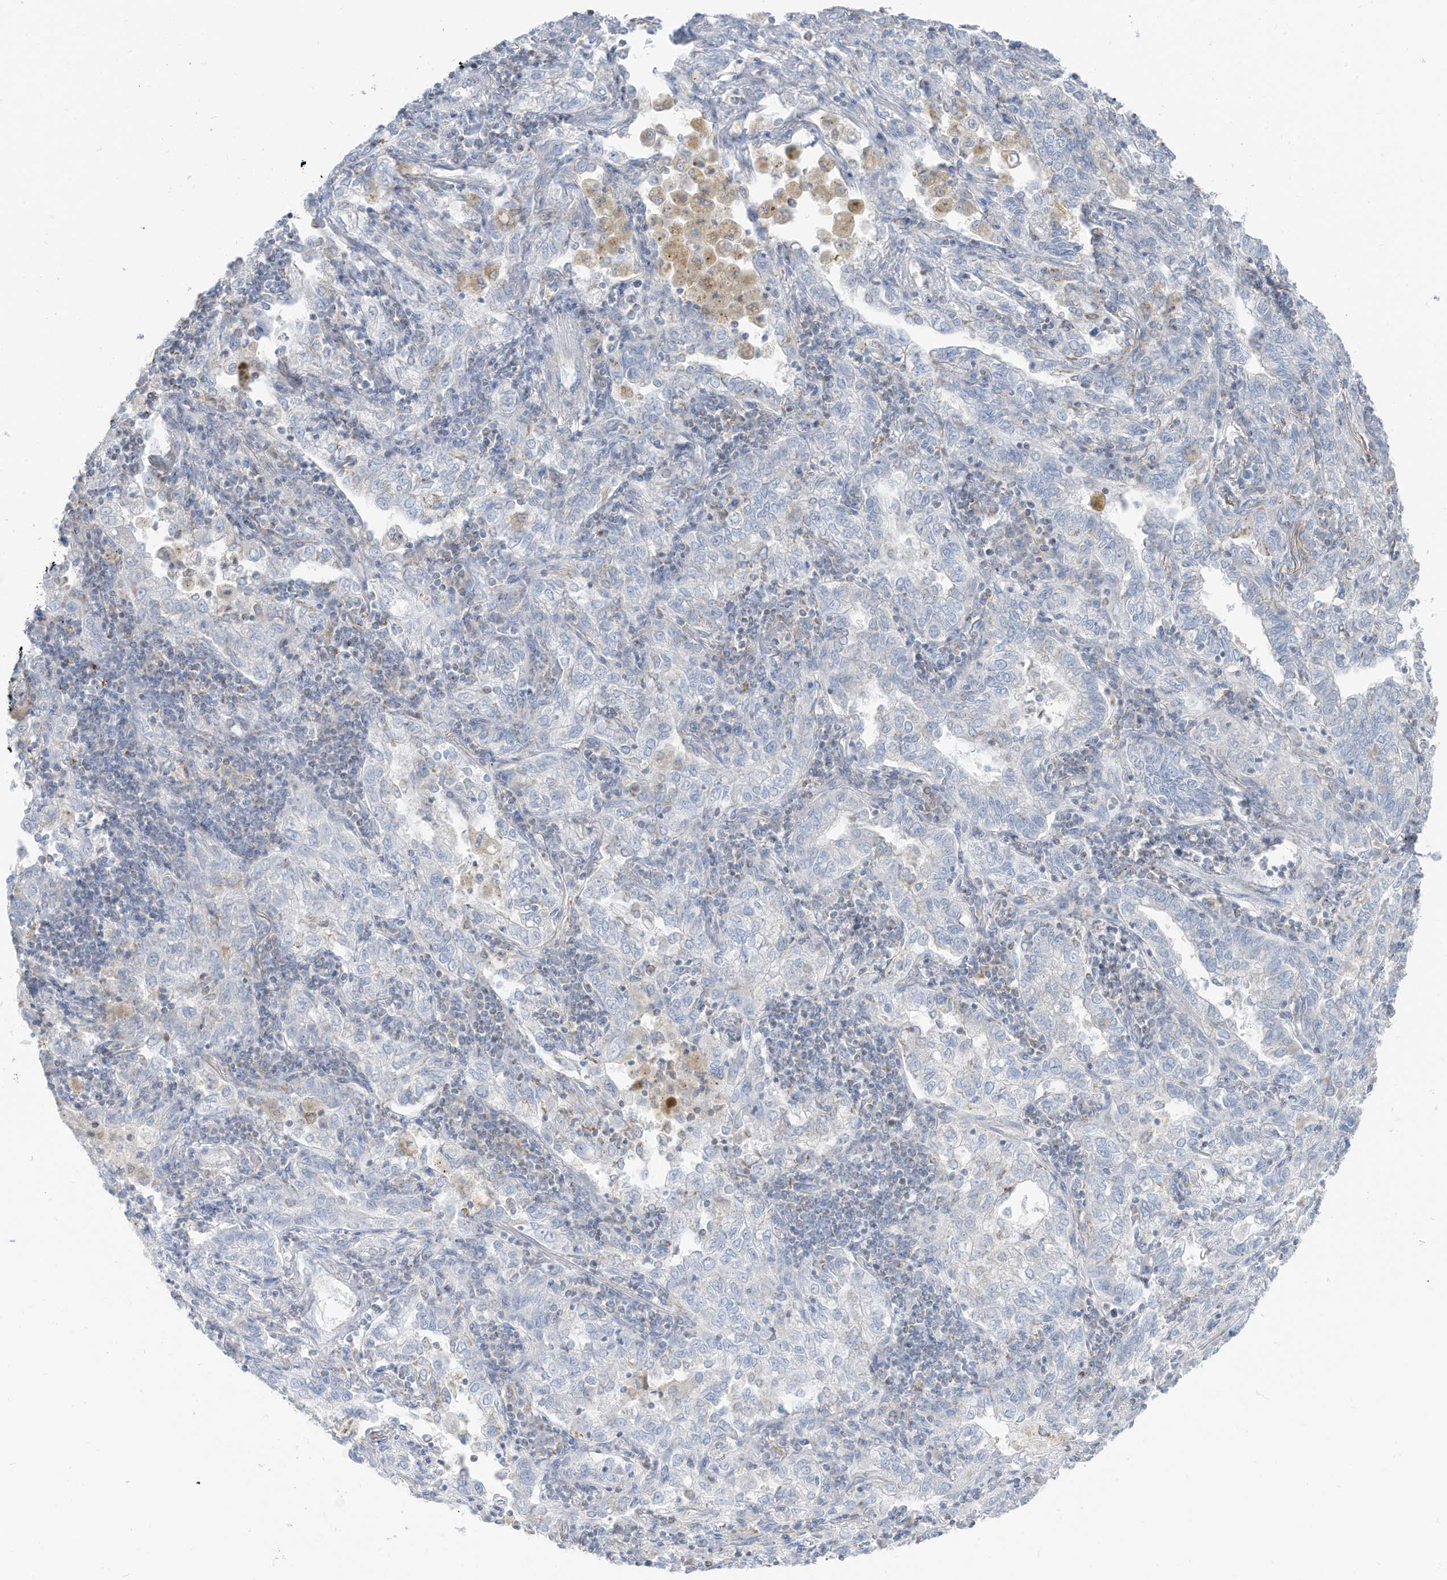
{"staining": {"intensity": "negative", "quantity": "none", "location": "none"}, "tissue": "lung cancer", "cell_type": "Tumor cells", "image_type": "cancer", "snomed": [{"axis": "morphology", "description": "Adenocarcinoma, NOS"}, {"axis": "topography", "description": "Lung"}], "caption": "IHC of human lung cancer exhibits no expression in tumor cells.", "gene": "ETHE1", "patient": {"sex": "male", "age": 49}}